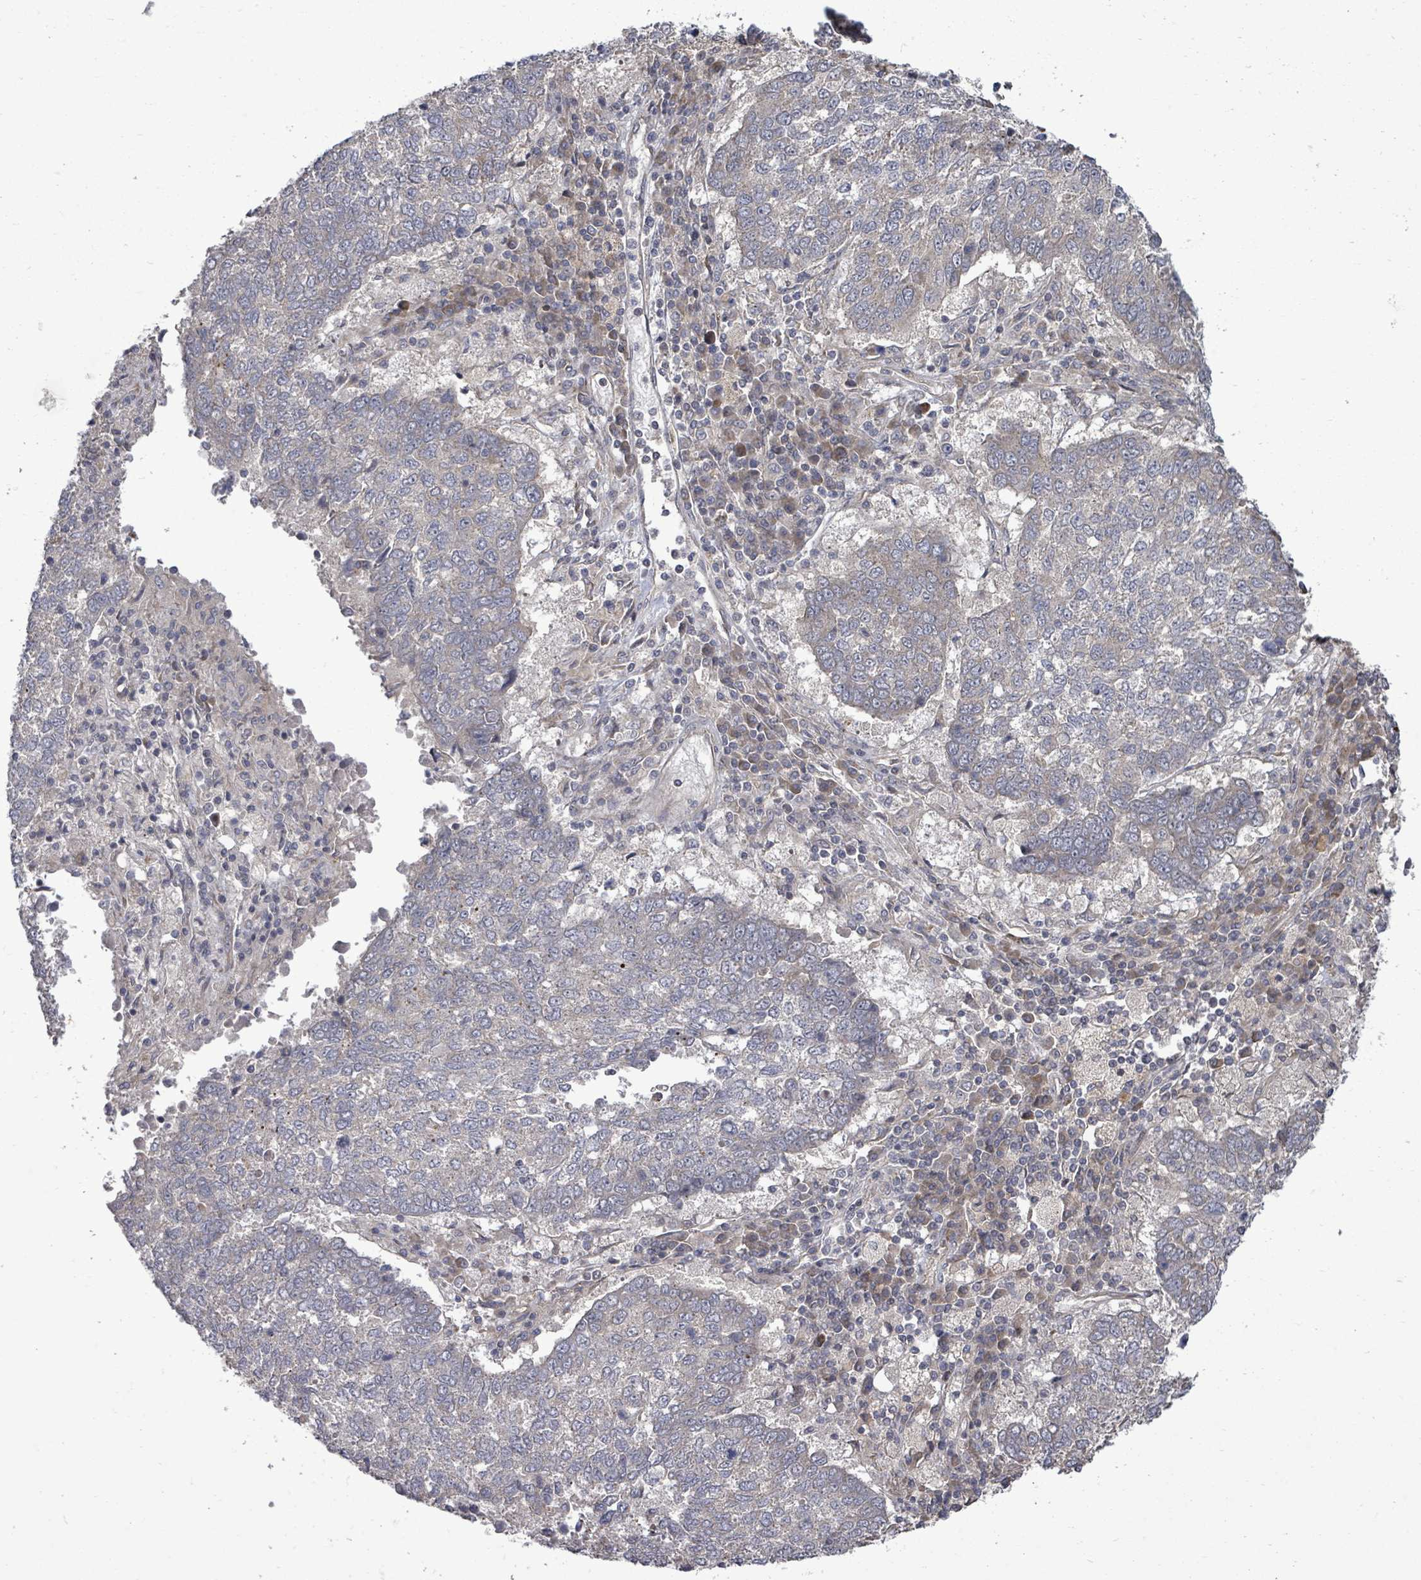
{"staining": {"intensity": "weak", "quantity": "<25%", "location": "cytoplasmic/membranous"}, "tissue": "lung cancer", "cell_type": "Tumor cells", "image_type": "cancer", "snomed": [{"axis": "morphology", "description": "Squamous cell carcinoma, NOS"}, {"axis": "topography", "description": "Lung"}], "caption": "Photomicrograph shows no significant protein staining in tumor cells of lung squamous cell carcinoma. (Brightfield microscopy of DAB (3,3'-diaminobenzidine) IHC at high magnification).", "gene": "KRTAP27-1", "patient": {"sex": "male", "age": 73}}